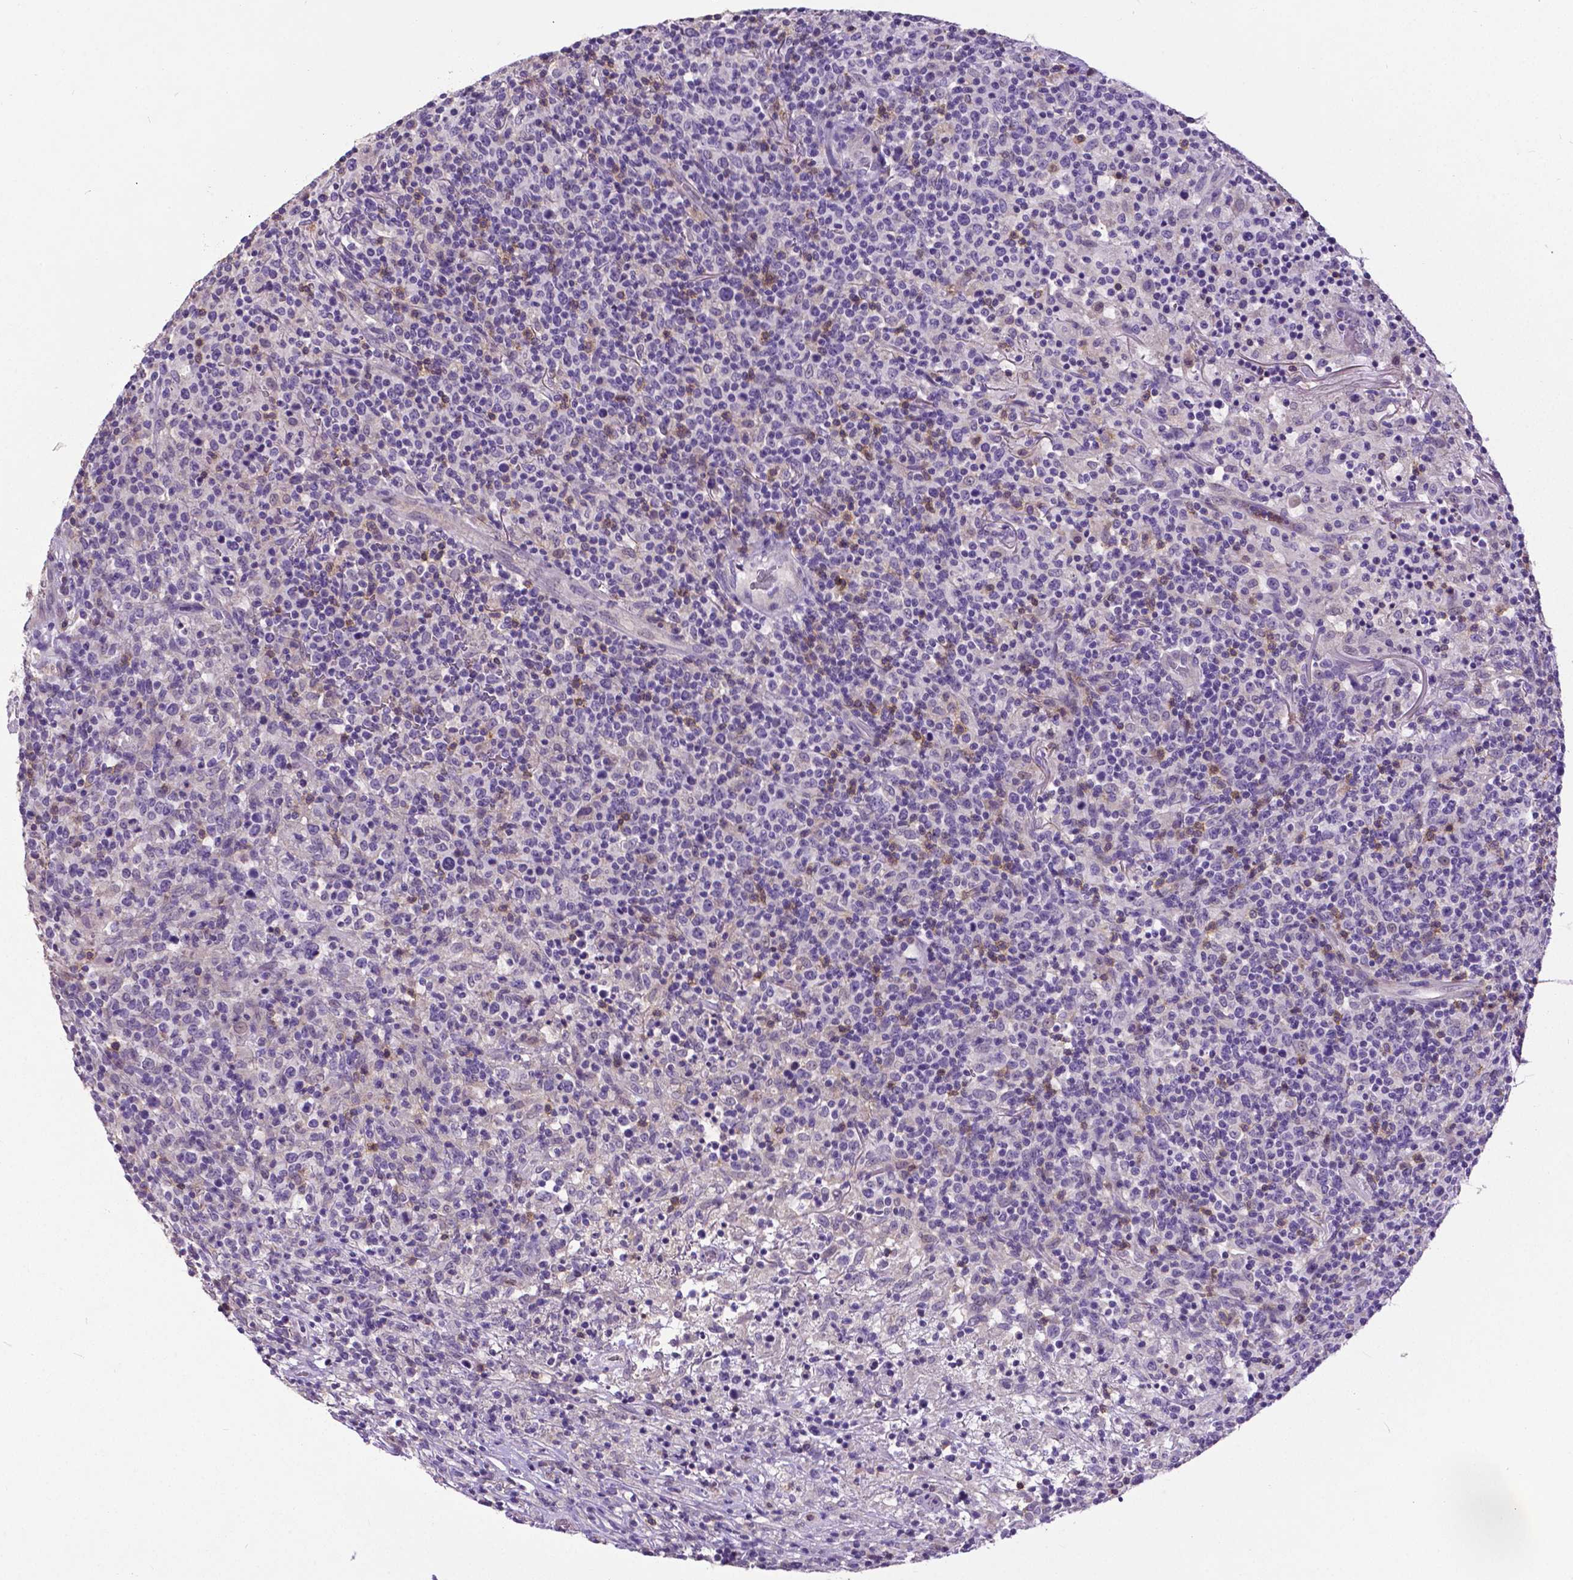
{"staining": {"intensity": "negative", "quantity": "none", "location": "none"}, "tissue": "lymphoma", "cell_type": "Tumor cells", "image_type": "cancer", "snomed": [{"axis": "morphology", "description": "Malignant lymphoma, non-Hodgkin's type, High grade"}, {"axis": "topography", "description": "Lung"}], "caption": "This is an immunohistochemistry (IHC) photomicrograph of human malignant lymphoma, non-Hodgkin's type (high-grade). There is no expression in tumor cells.", "gene": "CD4", "patient": {"sex": "male", "age": 79}}